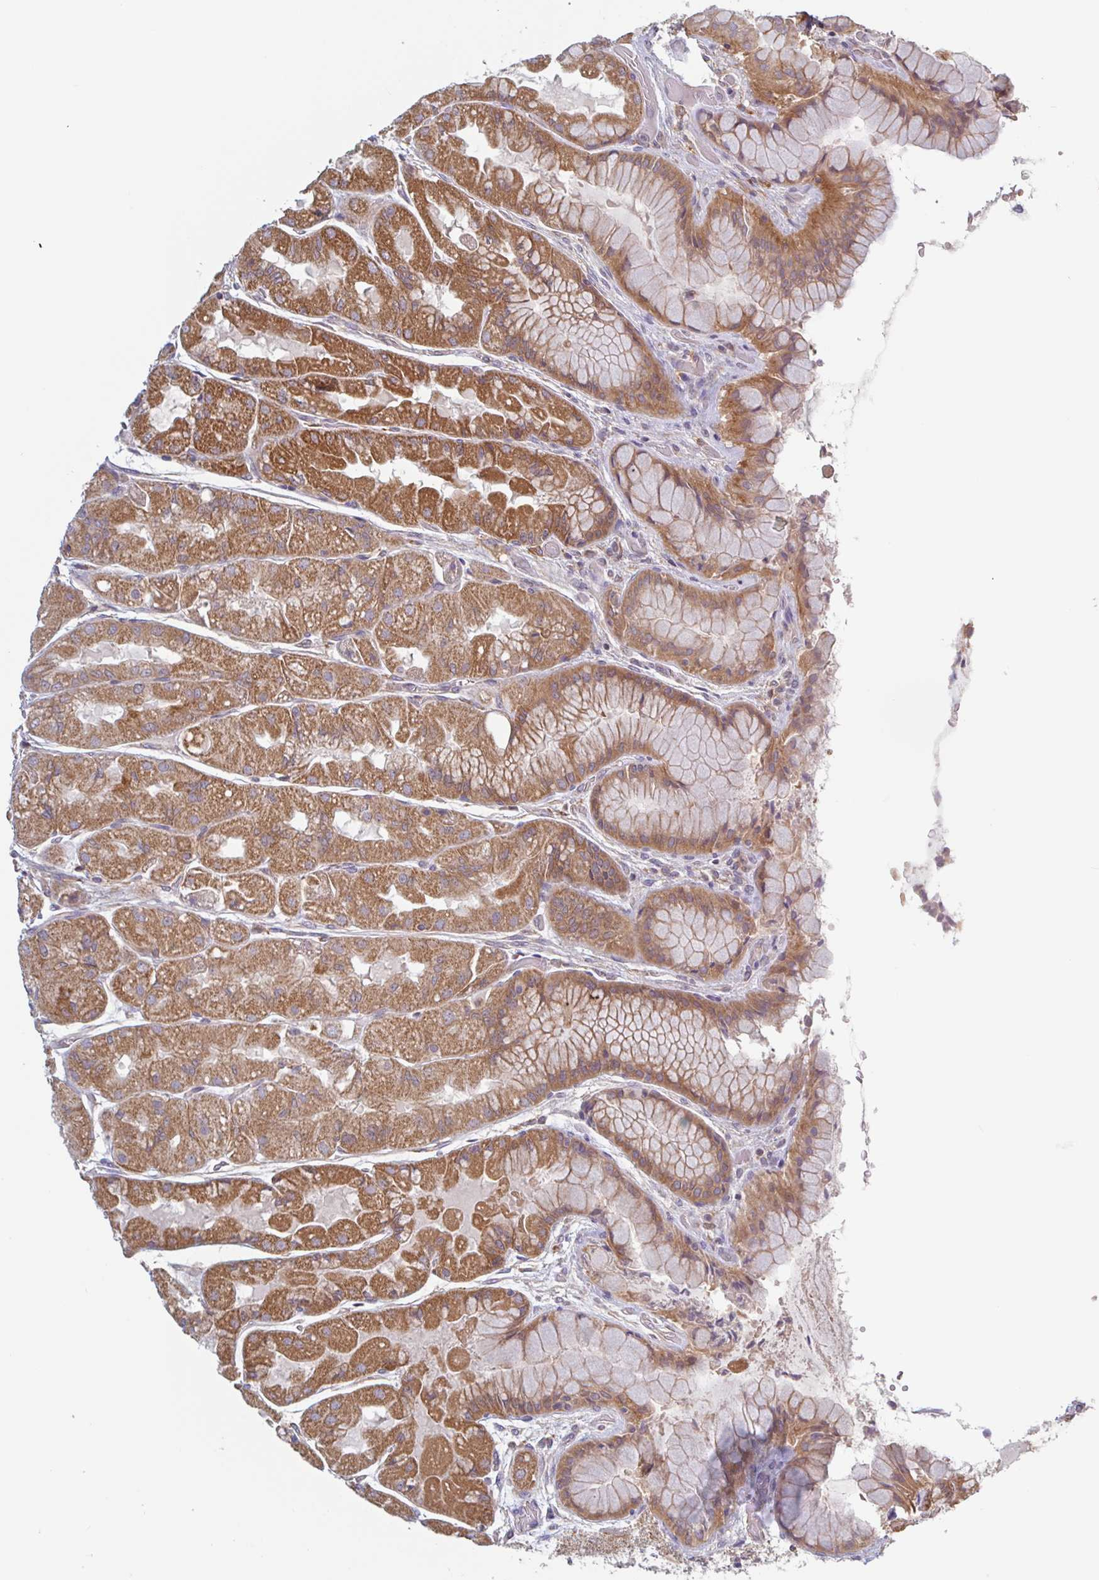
{"staining": {"intensity": "moderate", "quantity": ">75%", "location": "cytoplasmic/membranous"}, "tissue": "stomach", "cell_type": "Glandular cells", "image_type": "normal", "snomed": [{"axis": "morphology", "description": "Normal tissue, NOS"}, {"axis": "topography", "description": "Stomach"}], "caption": "Brown immunohistochemical staining in unremarkable human stomach shows moderate cytoplasmic/membranous expression in approximately >75% of glandular cells.", "gene": "SURF1", "patient": {"sex": "female", "age": 61}}